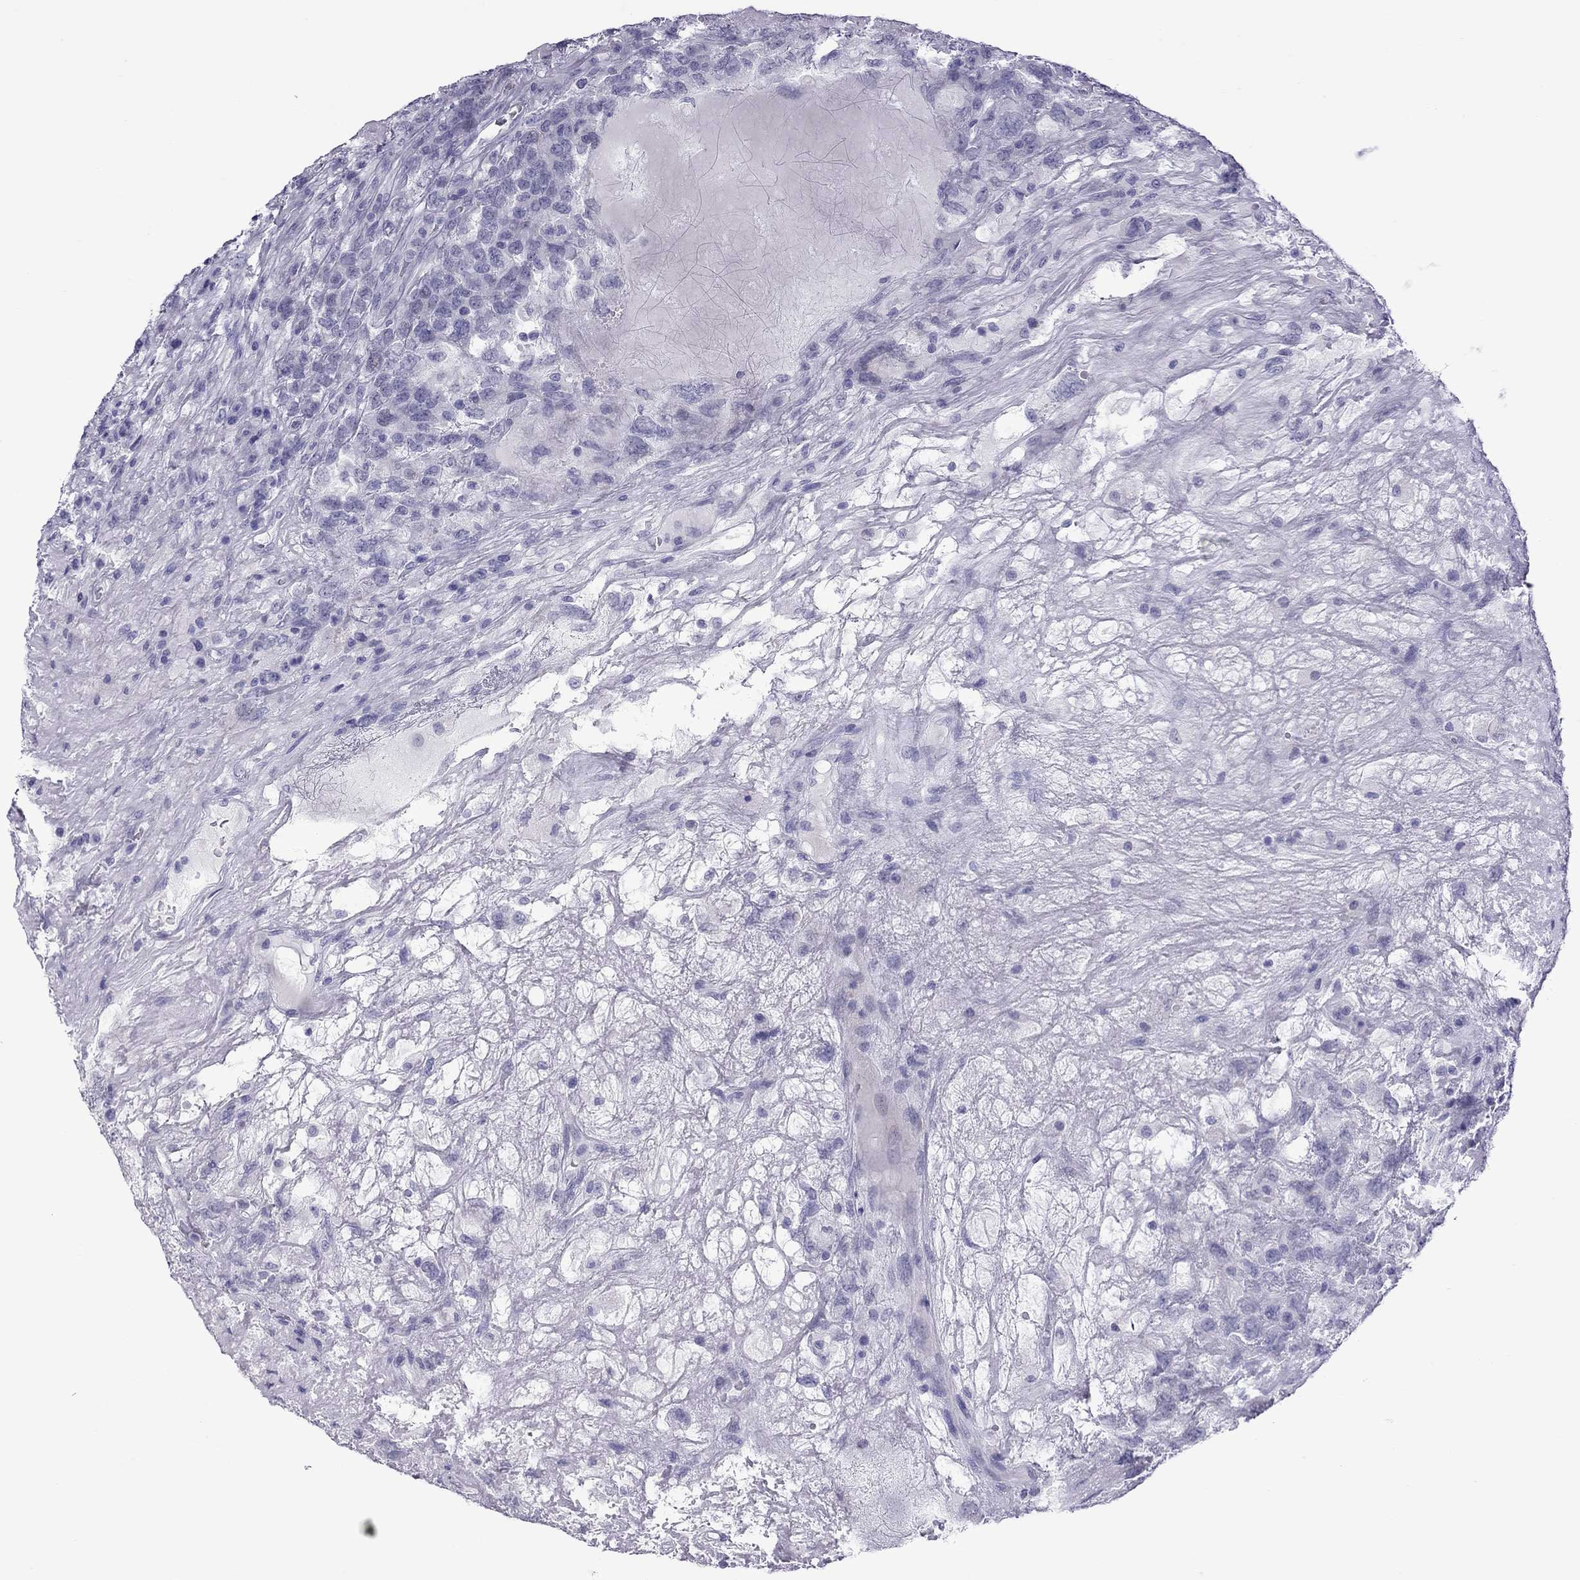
{"staining": {"intensity": "negative", "quantity": "none", "location": "none"}, "tissue": "testis cancer", "cell_type": "Tumor cells", "image_type": "cancer", "snomed": [{"axis": "morphology", "description": "Seminoma, NOS"}, {"axis": "topography", "description": "Testis"}], "caption": "This is an immunohistochemistry image of human seminoma (testis). There is no expression in tumor cells.", "gene": "TEX14", "patient": {"sex": "male", "age": 52}}